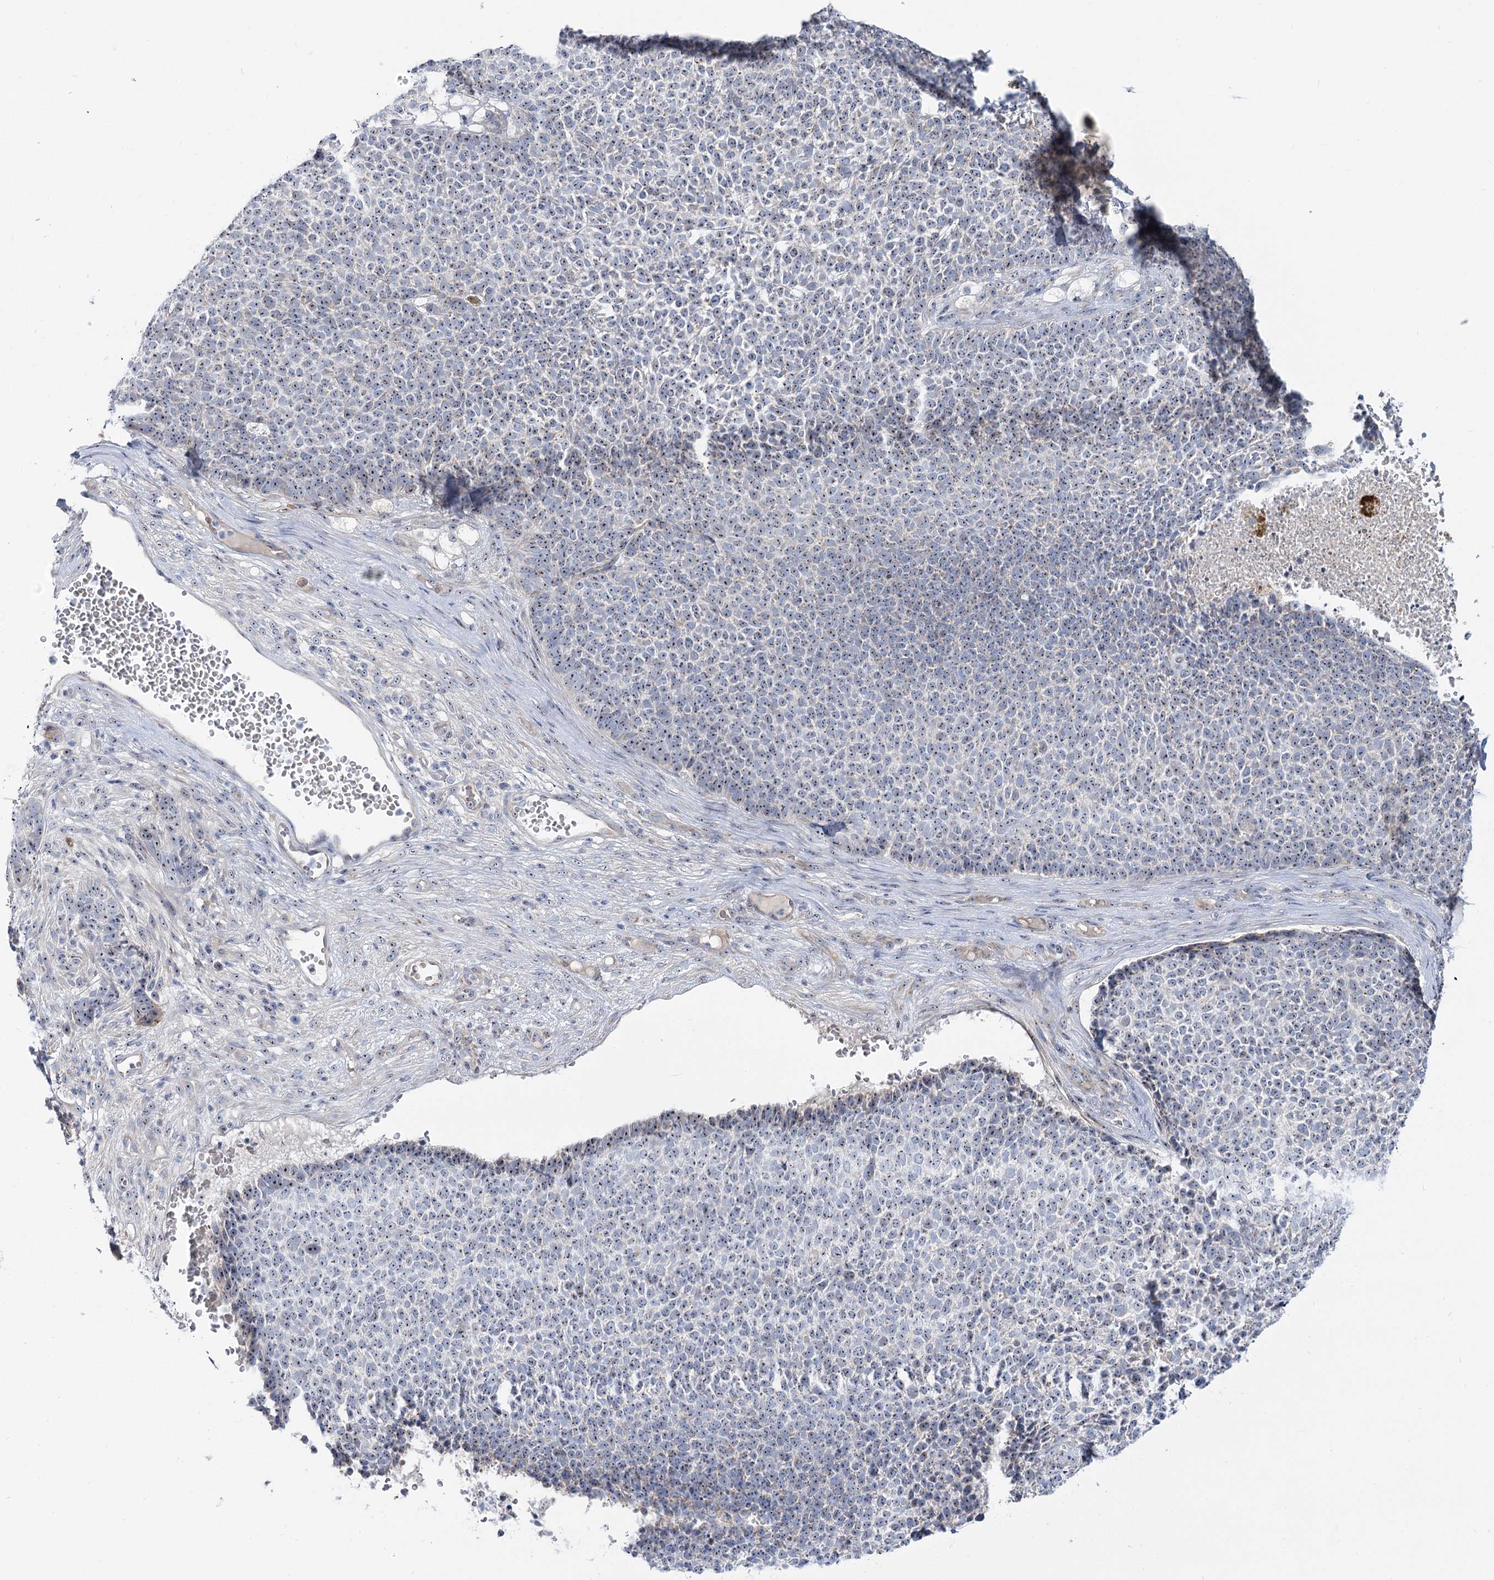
{"staining": {"intensity": "moderate", "quantity": ">75%", "location": "nuclear"}, "tissue": "skin cancer", "cell_type": "Tumor cells", "image_type": "cancer", "snomed": [{"axis": "morphology", "description": "Basal cell carcinoma"}, {"axis": "topography", "description": "Skin"}], "caption": "IHC staining of basal cell carcinoma (skin), which demonstrates medium levels of moderate nuclear staining in about >75% of tumor cells indicating moderate nuclear protein positivity. The staining was performed using DAB (brown) for protein detection and nuclei were counterstained in hematoxylin (blue).", "gene": "SUOX", "patient": {"sex": "female", "age": 84}}